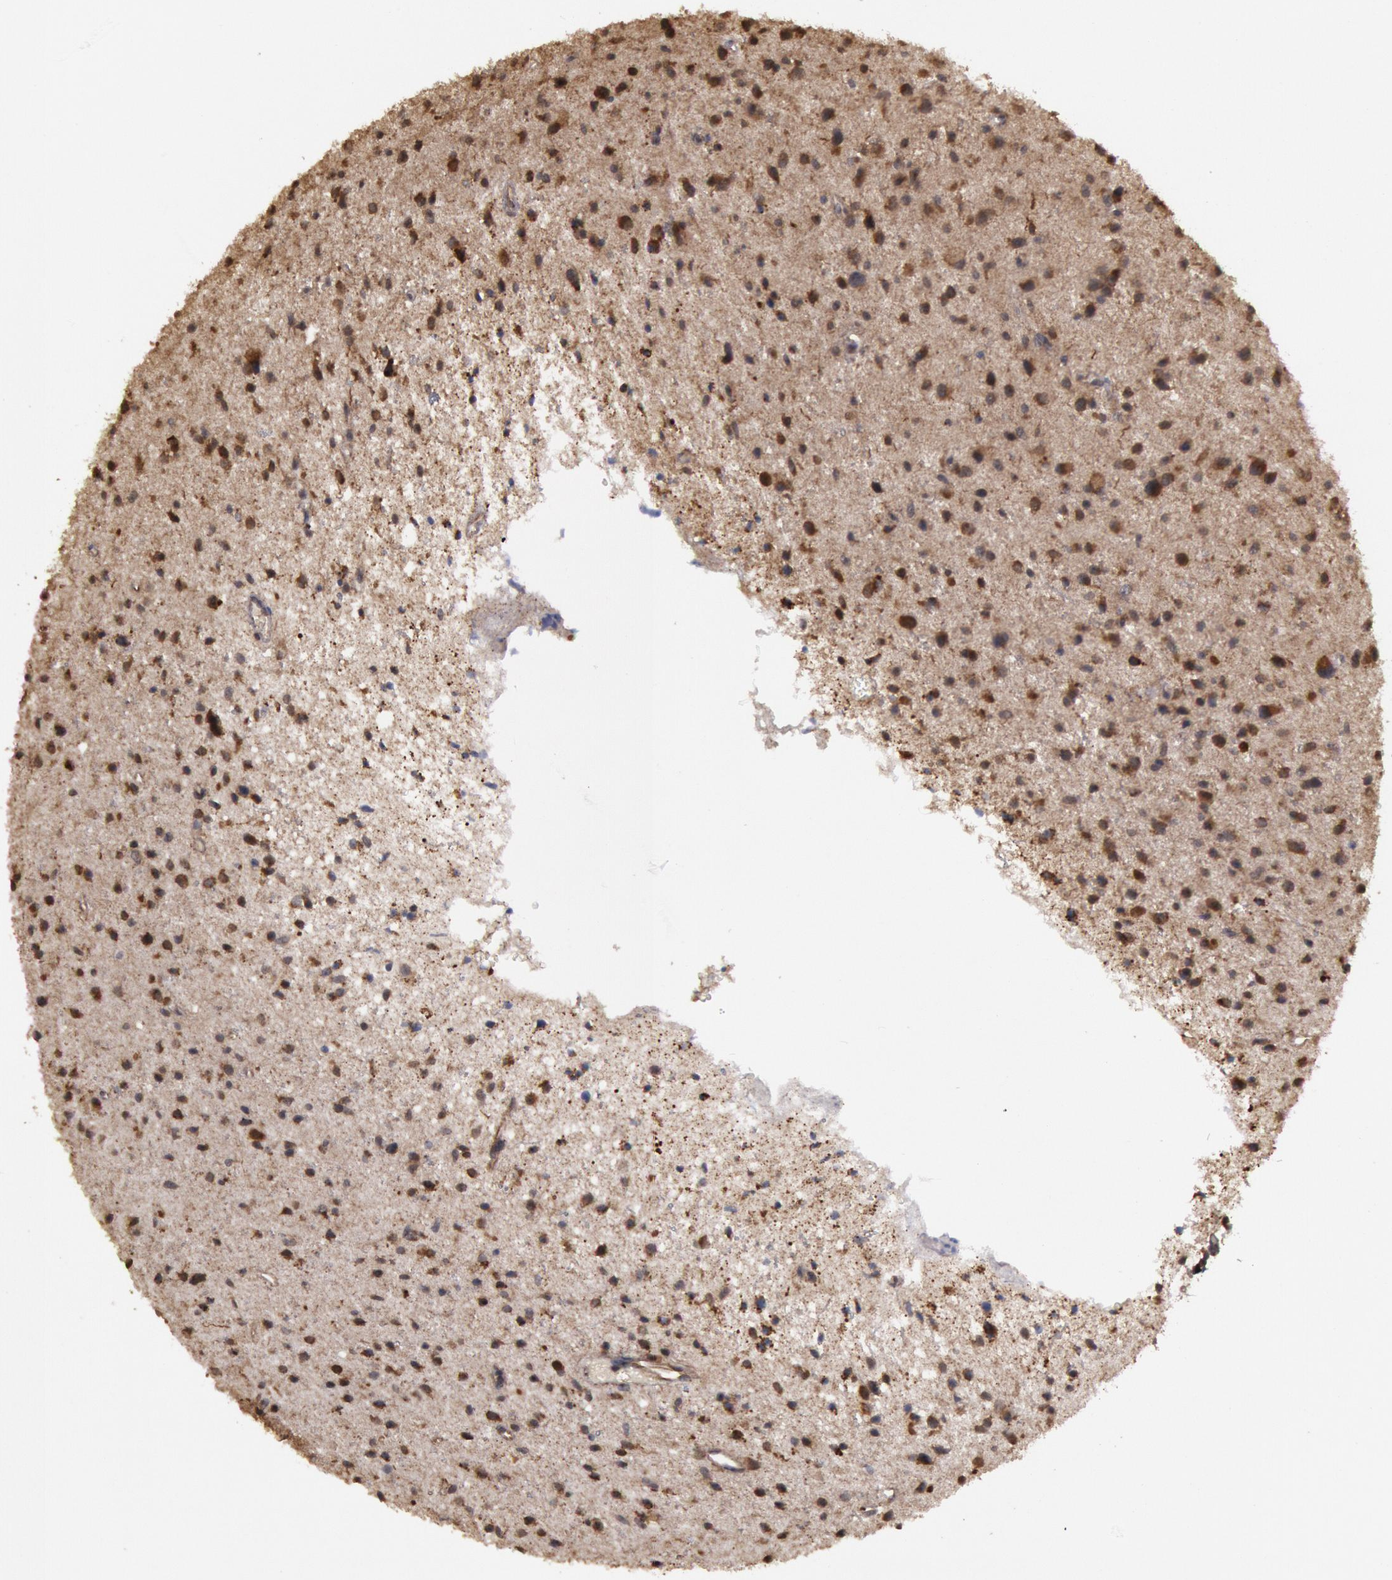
{"staining": {"intensity": "strong", "quantity": ">75%", "location": "nuclear"}, "tissue": "glioma", "cell_type": "Tumor cells", "image_type": "cancer", "snomed": [{"axis": "morphology", "description": "Glioma, malignant, Low grade"}, {"axis": "topography", "description": "Brain"}], "caption": "There is high levels of strong nuclear staining in tumor cells of glioma, as demonstrated by immunohistochemical staining (brown color).", "gene": "USP14", "patient": {"sex": "female", "age": 46}}